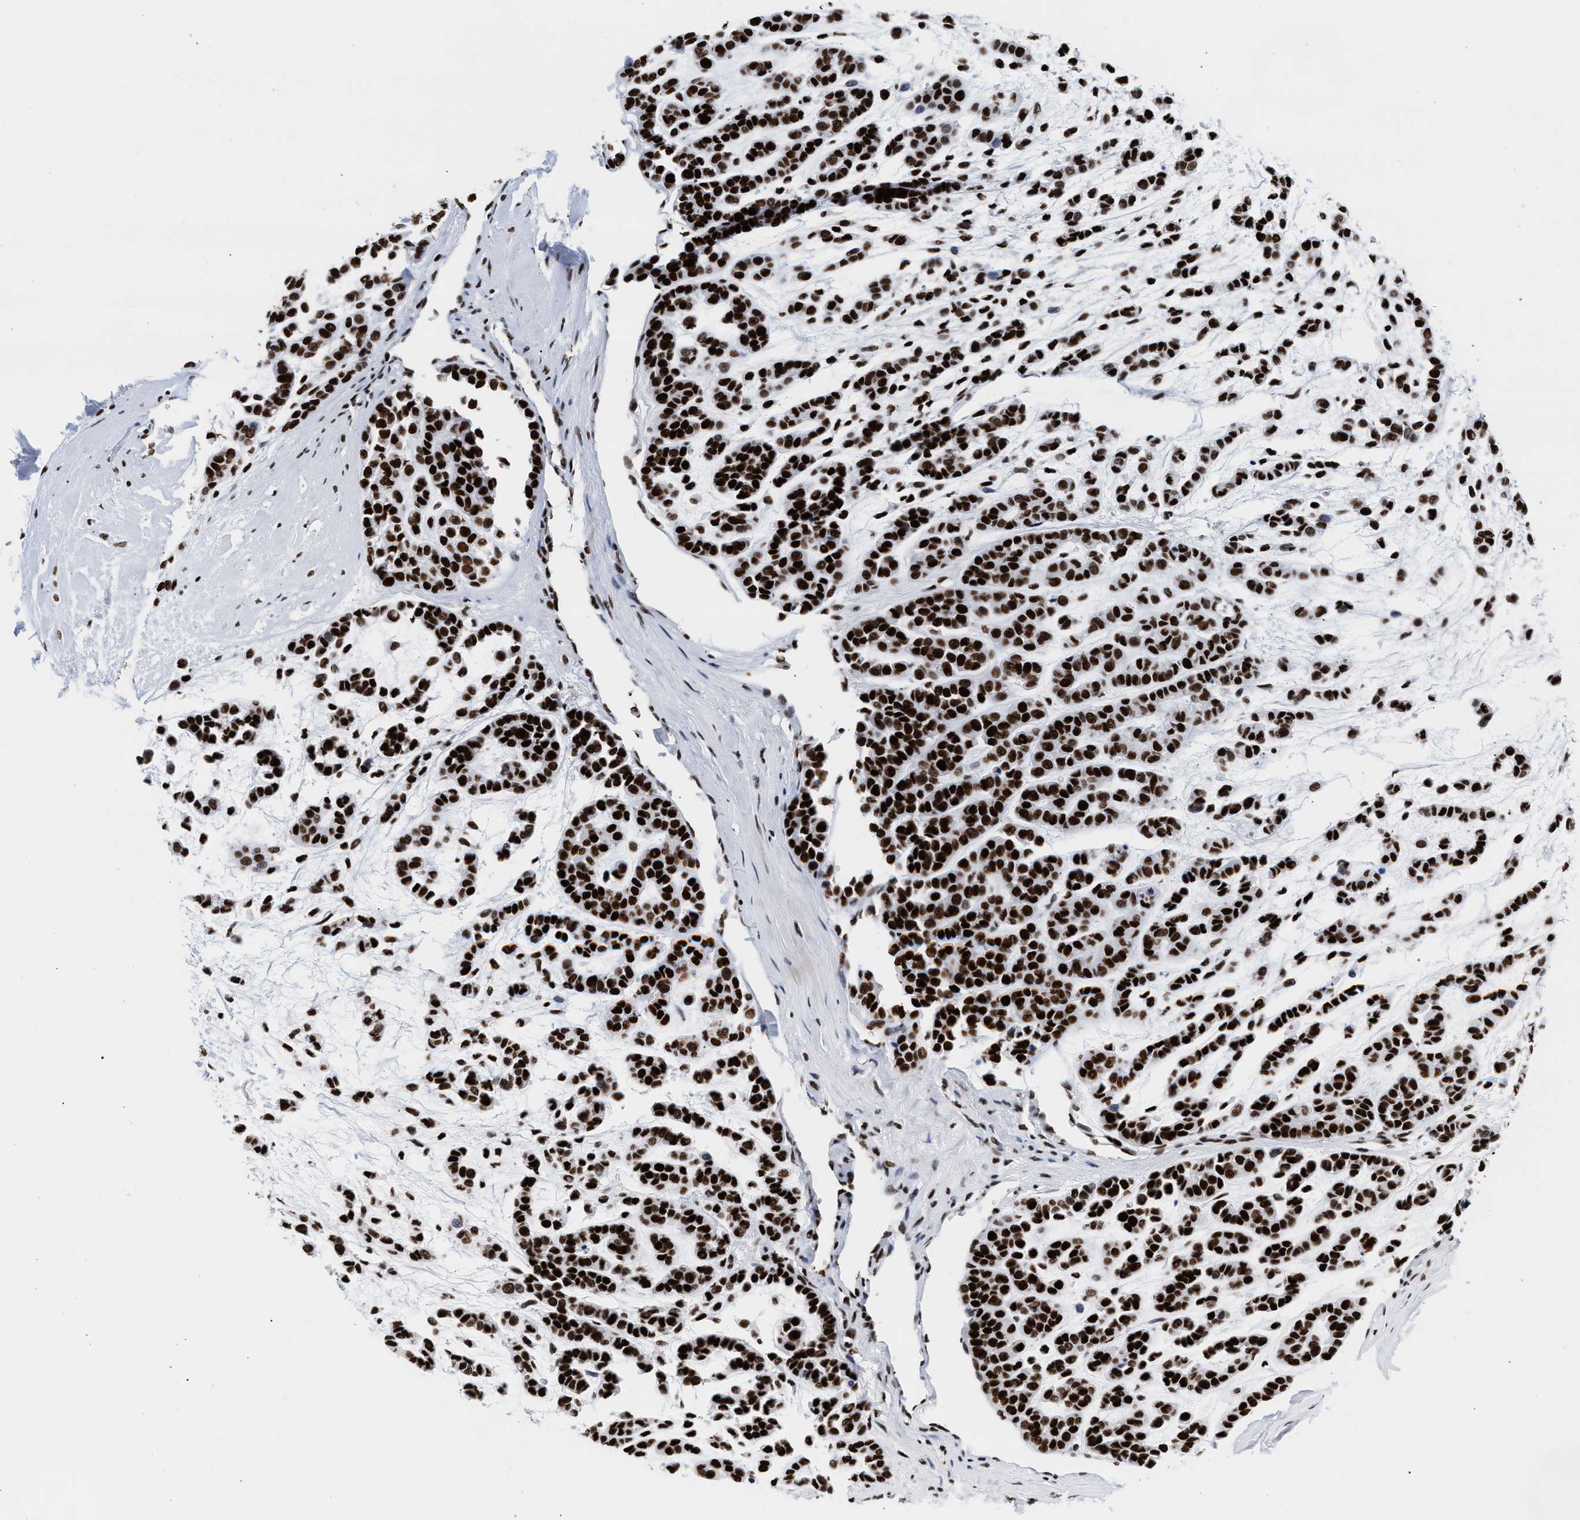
{"staining": {"intensity": "strong", "quantity": ">75%", "location": "nuclear"}, "tissue": "head and neck cancer", "cell_type": "Tumor cells", "image_type": "cancer", "snomed": [{"axis": "morphology", "description": "Adenocarcinoma, NOS"}, {"axis": "morphology", "description": "Adenoma, NOS"}, {"axis": "topography", "description": "Head-Neck"}], "caption": "Head and neck cancer was stained to show a protein in brown. There is high levels of strong nuclear positivity in about >75% of tumor cells. Ihc stains the protein in brown and the nuclei are stained blue.", "gene": "RAD21", "patient": {"sex": "female", "age": 55}}